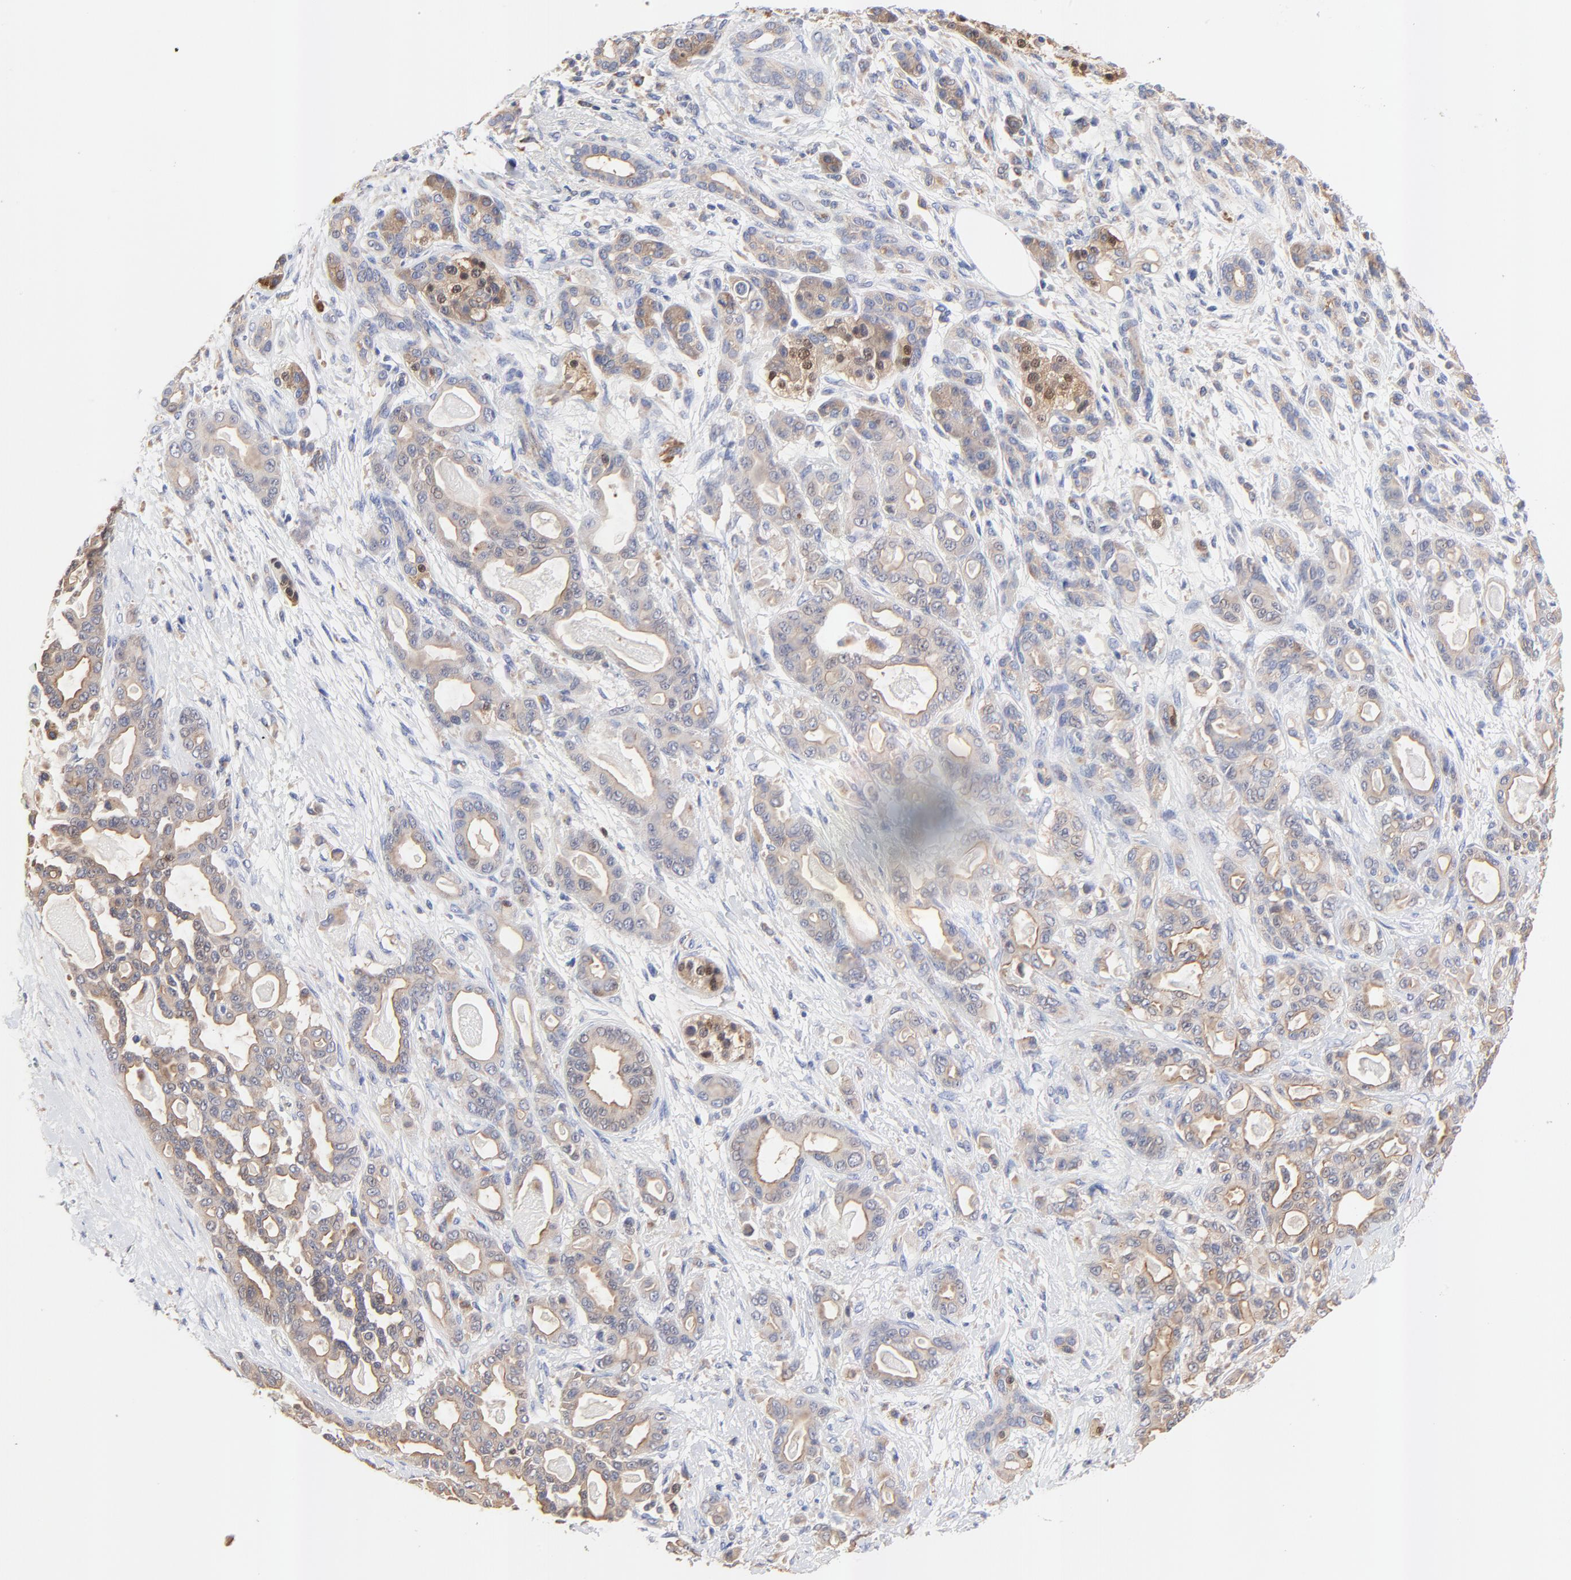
{"staining": {"intensity": "moderate", "quantity": ">75%", "location": "cytoplasmic/membranous"}, "tissue": "pancreatic cancer", "cell_type": "Tumor cells", "image_type": "cancer", "snomed": [{"axis": "morphology", "description": "Adenocarcinoma, NOS"}, {"axis": "topography", "description": "Pancreas"}], "caption": "An image of pancreatic cancer (adenocarcinoma) stained for a protein shows moderate cytoplasmic/membranous brown staining in tumor cells.", "gene": "FBXL2", "patient": {"sex": "male", "age": 63}}